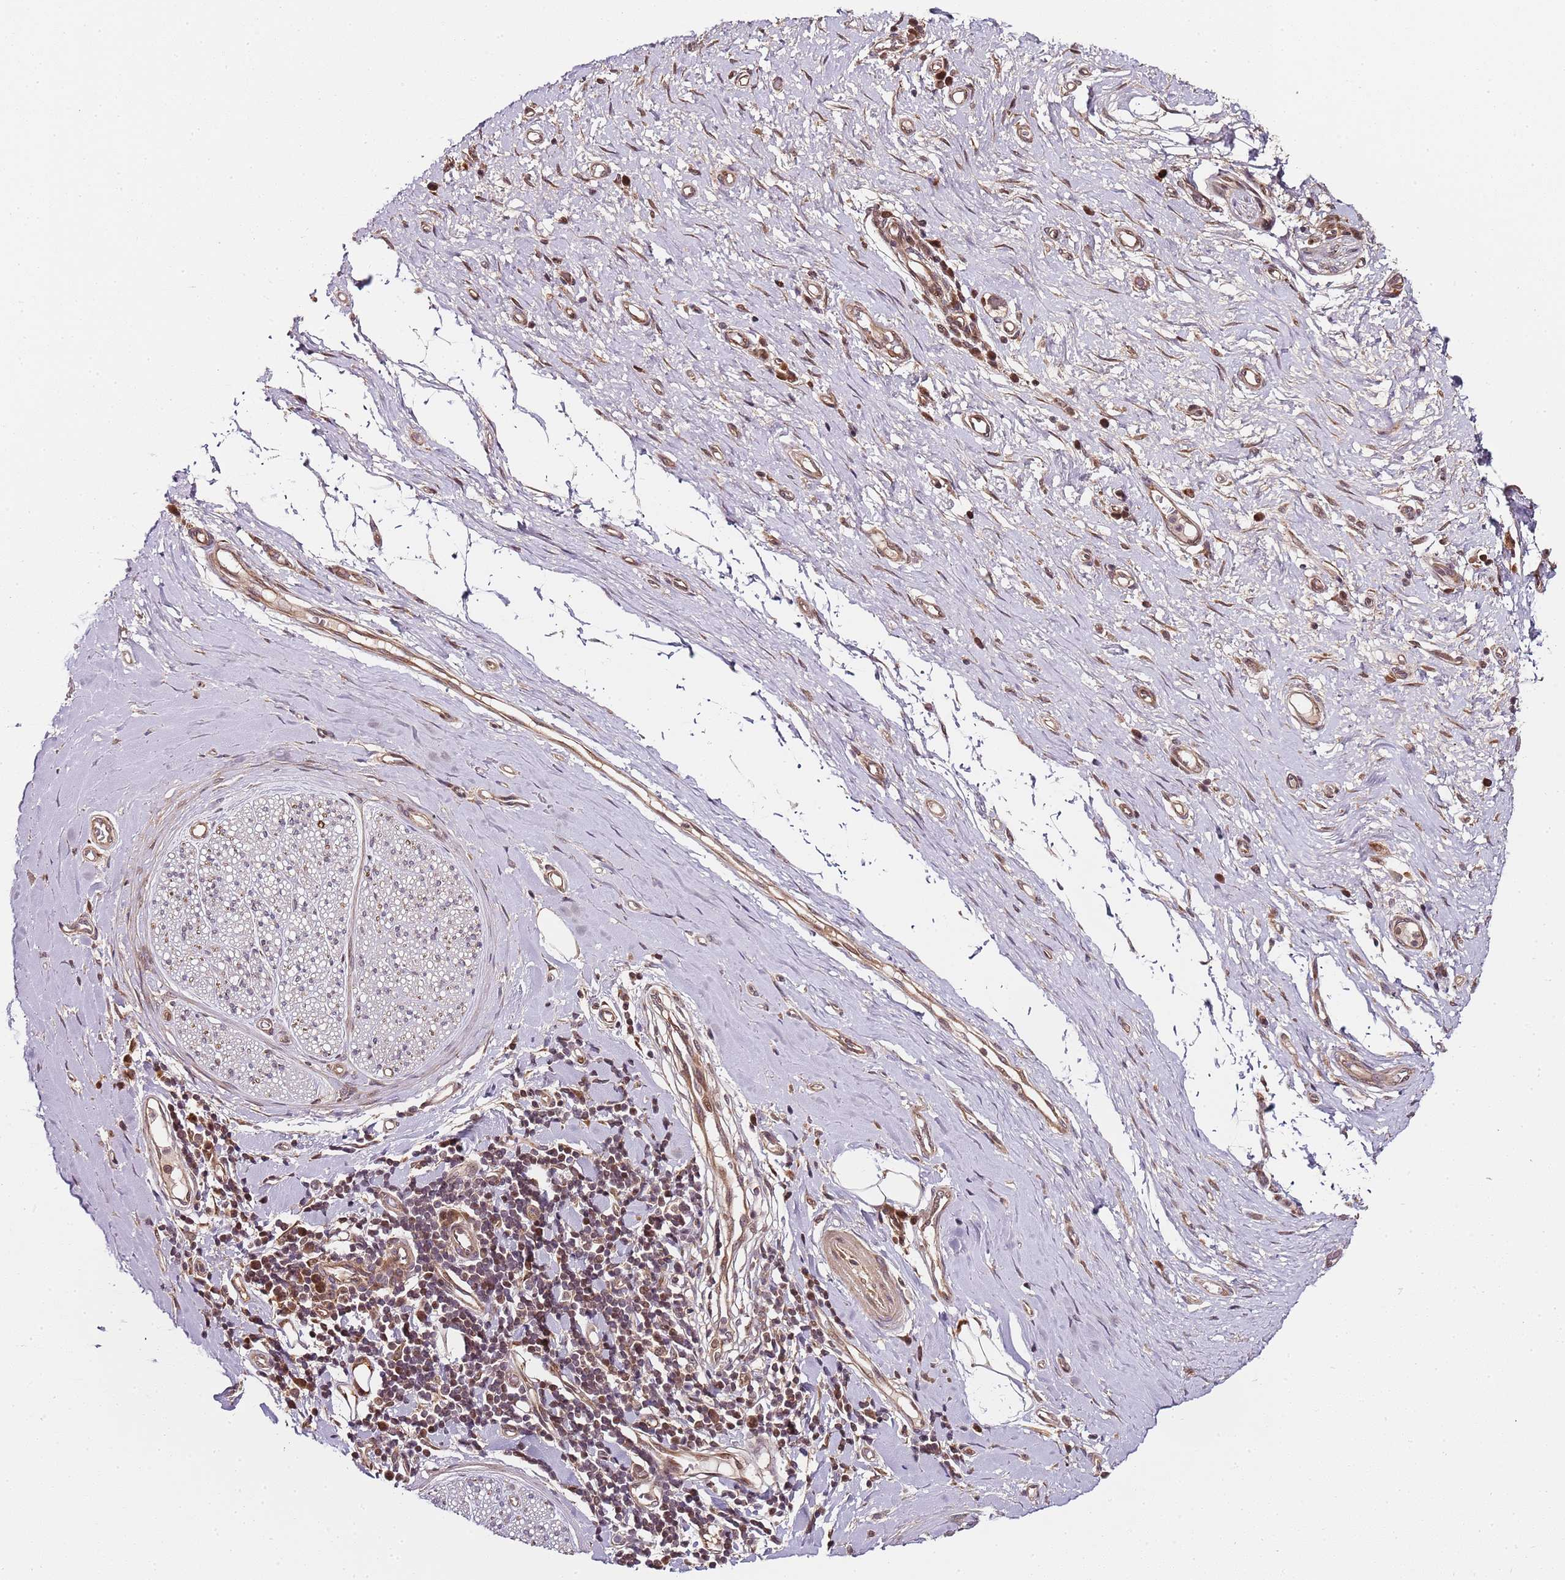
{"staining": {"intensity": "moderate", "quantity": ">75%", "location": "nuclear"}, "tissue": "adipose tissue", "cell_type": "Adipocytes", "image_type": "normal", "snomed": [{"axis": "morphology", "description": "Normal tissue, NOS"}, {"axis": "morphology", "description": "Adenocarcinoma, NOS"}, {"axis": "topography", "description": "Esophagus"}, {"axis": "topography", "description": "Stomach, upper"}, {"axis": "topography", "description": "Peripheral nerve tissue"}], "caption": "The immunohistochemical stain highlights moderate nuclear staining in adipocytes of benign adipose tissue. Using DAB (brown) and hematoxylin (blue) stains, captured at high magnification using brightfield microscopy.", "gene": "EDC3", "patient": {"sex": "male", "age": 62}}